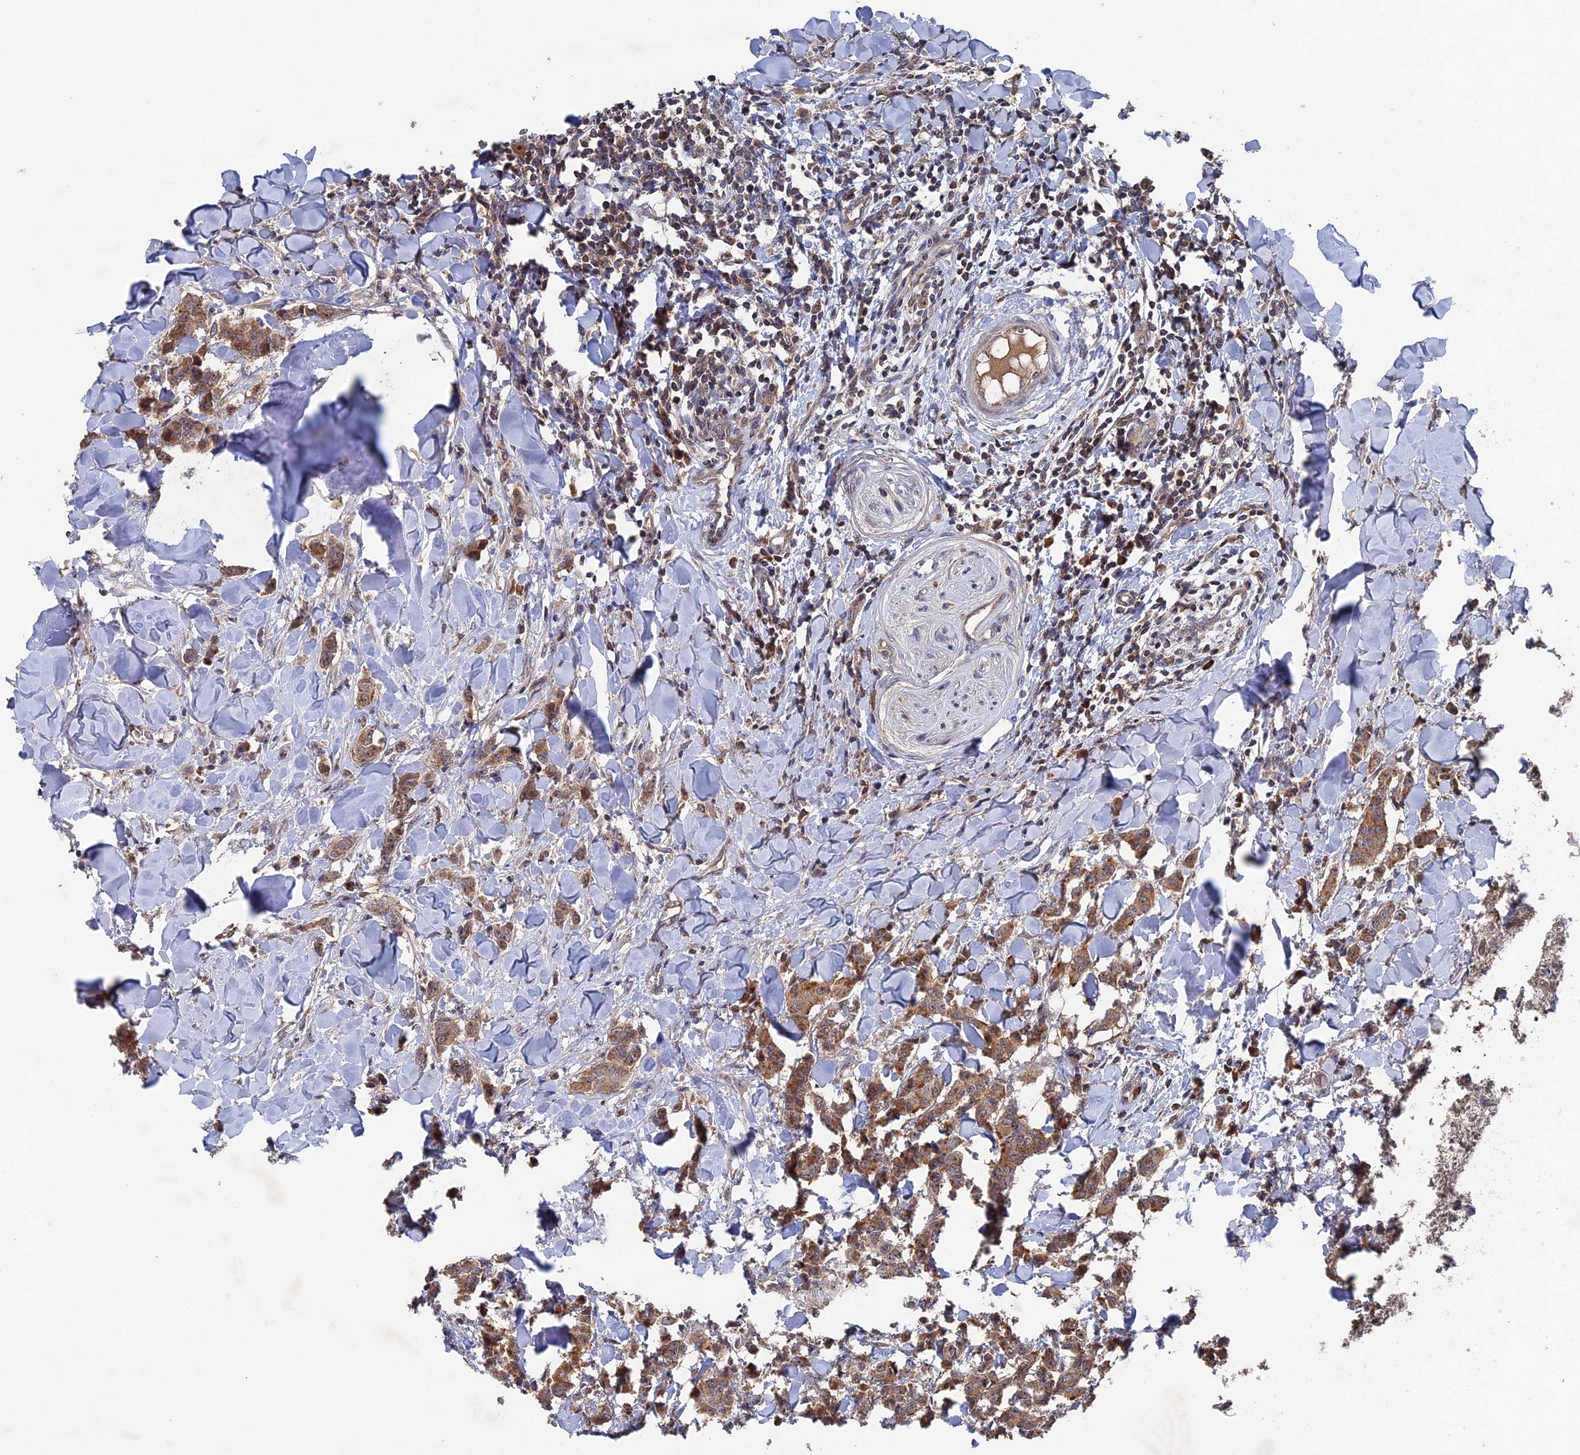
{"staining": {"intensity": "moderate", "quantity": ">75%", "location": "cytoplasmic/membranous"}, "tissue": "breast cancer", "cell_type": "Tumor cells", "image_type": "cancer", "snomed": [{"axis": "morphology", "description": "Duct carcinoma"}, {"axis": "topography", "description": "Breast"}], "caption": "The histopathology image exhibits a brown stain indicating the presence of a protein in the cytoplasmic/membranous of tumor cells in breast cancer.", "gene": "RAB15", "patient": {"sex": "female", "age": 40}}